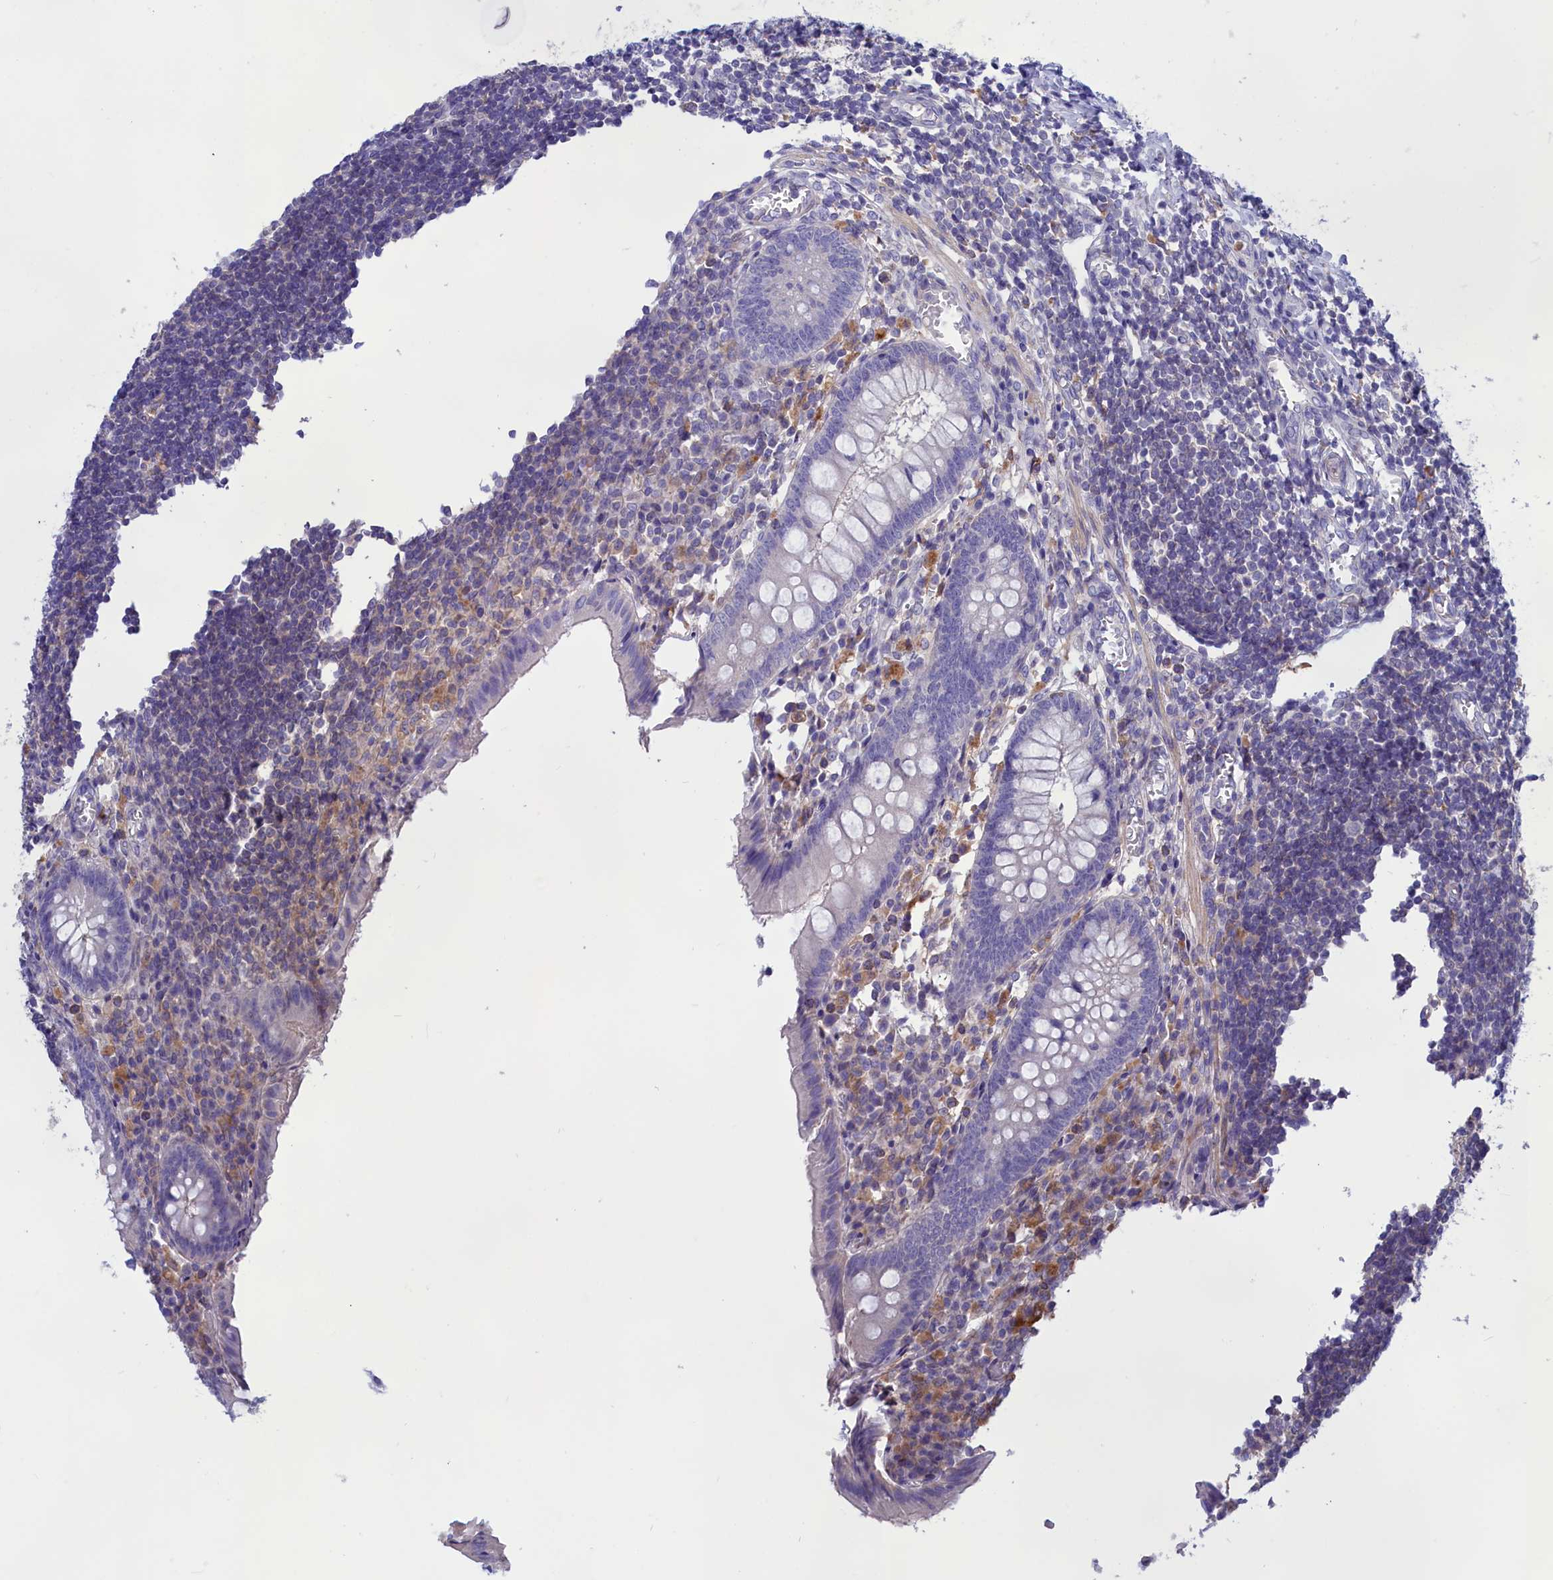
{"staining": {"intensity": "negative", "quantity": "none", "location": "none"}, "tissue": "appendix", "cell_type": "Glandular cells", "image_type": "normal", "snomed": [{"axis": "morphology", "description": "Normal tissue, NOS"}, {"axis": "topography", "description": "Appendix"}], "caption": "The IHC image has no significant expression in glandular cells of appendix.", "gene": "AMDHD2", "patient": {"sex": "female", "age": 17}}